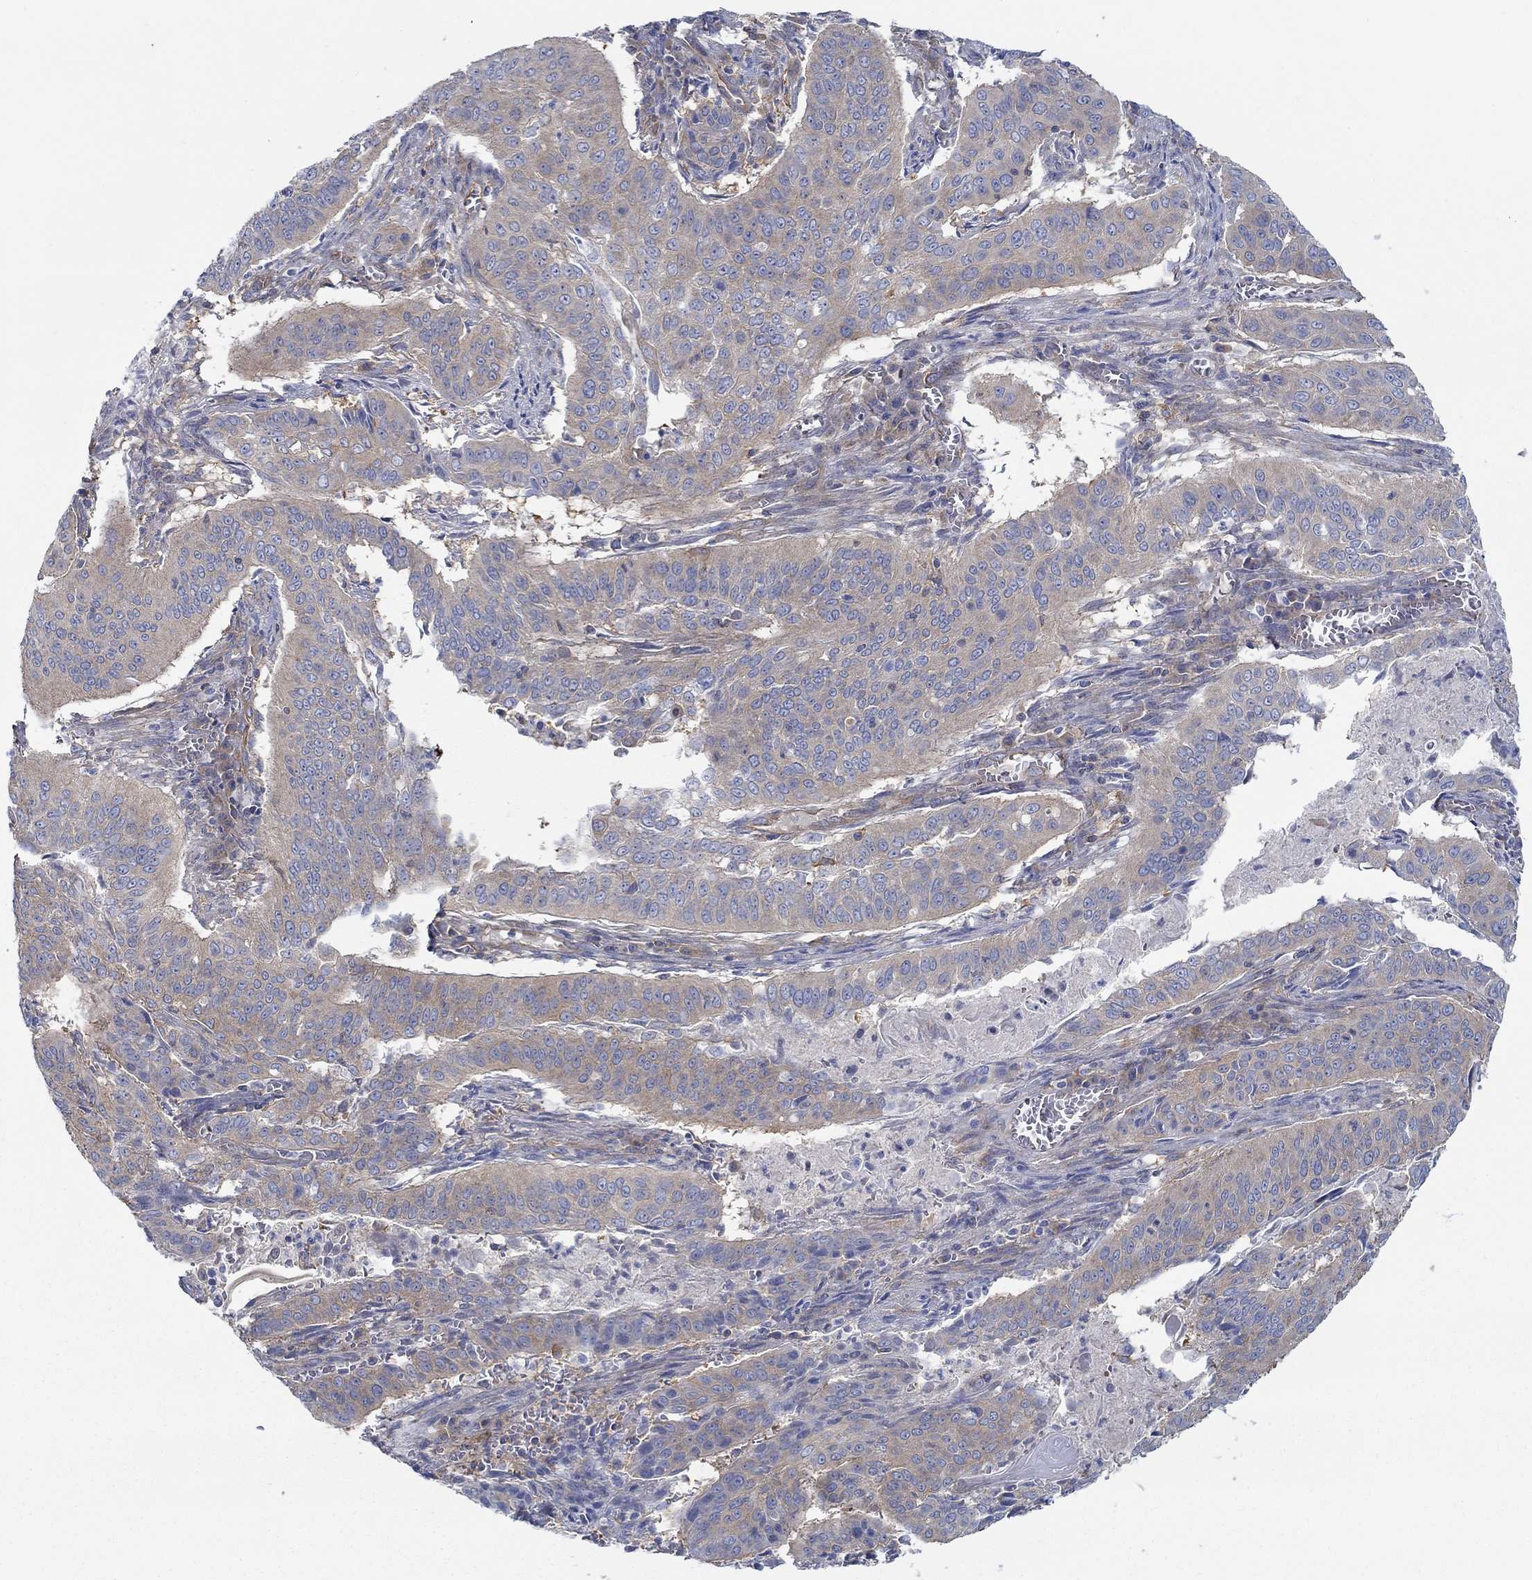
{"staining": {"intensity": "weak", "quantity": ">75%", "location": "cytoplasmic/membranous"}, "tissue": "cervical cancer", "cell_type": "Tumor cells", "image_type": "cancer", "snomed": [{"axis": "morphology", "description": "Squamous cell carcinoma, NOS"}, {"axis": "topography", "description": "Cervix"}], "caption": "Immunohistochemistry (DAB (3,3'-diaminobenzidine)) staining of human cervical squamous cell carcinoma reveals weak cytoplasmic/membranous protein positivity in about >75% of tumor cells.", "gene": "SPAG9", "patient": {"sex": "female", "age": 39}}